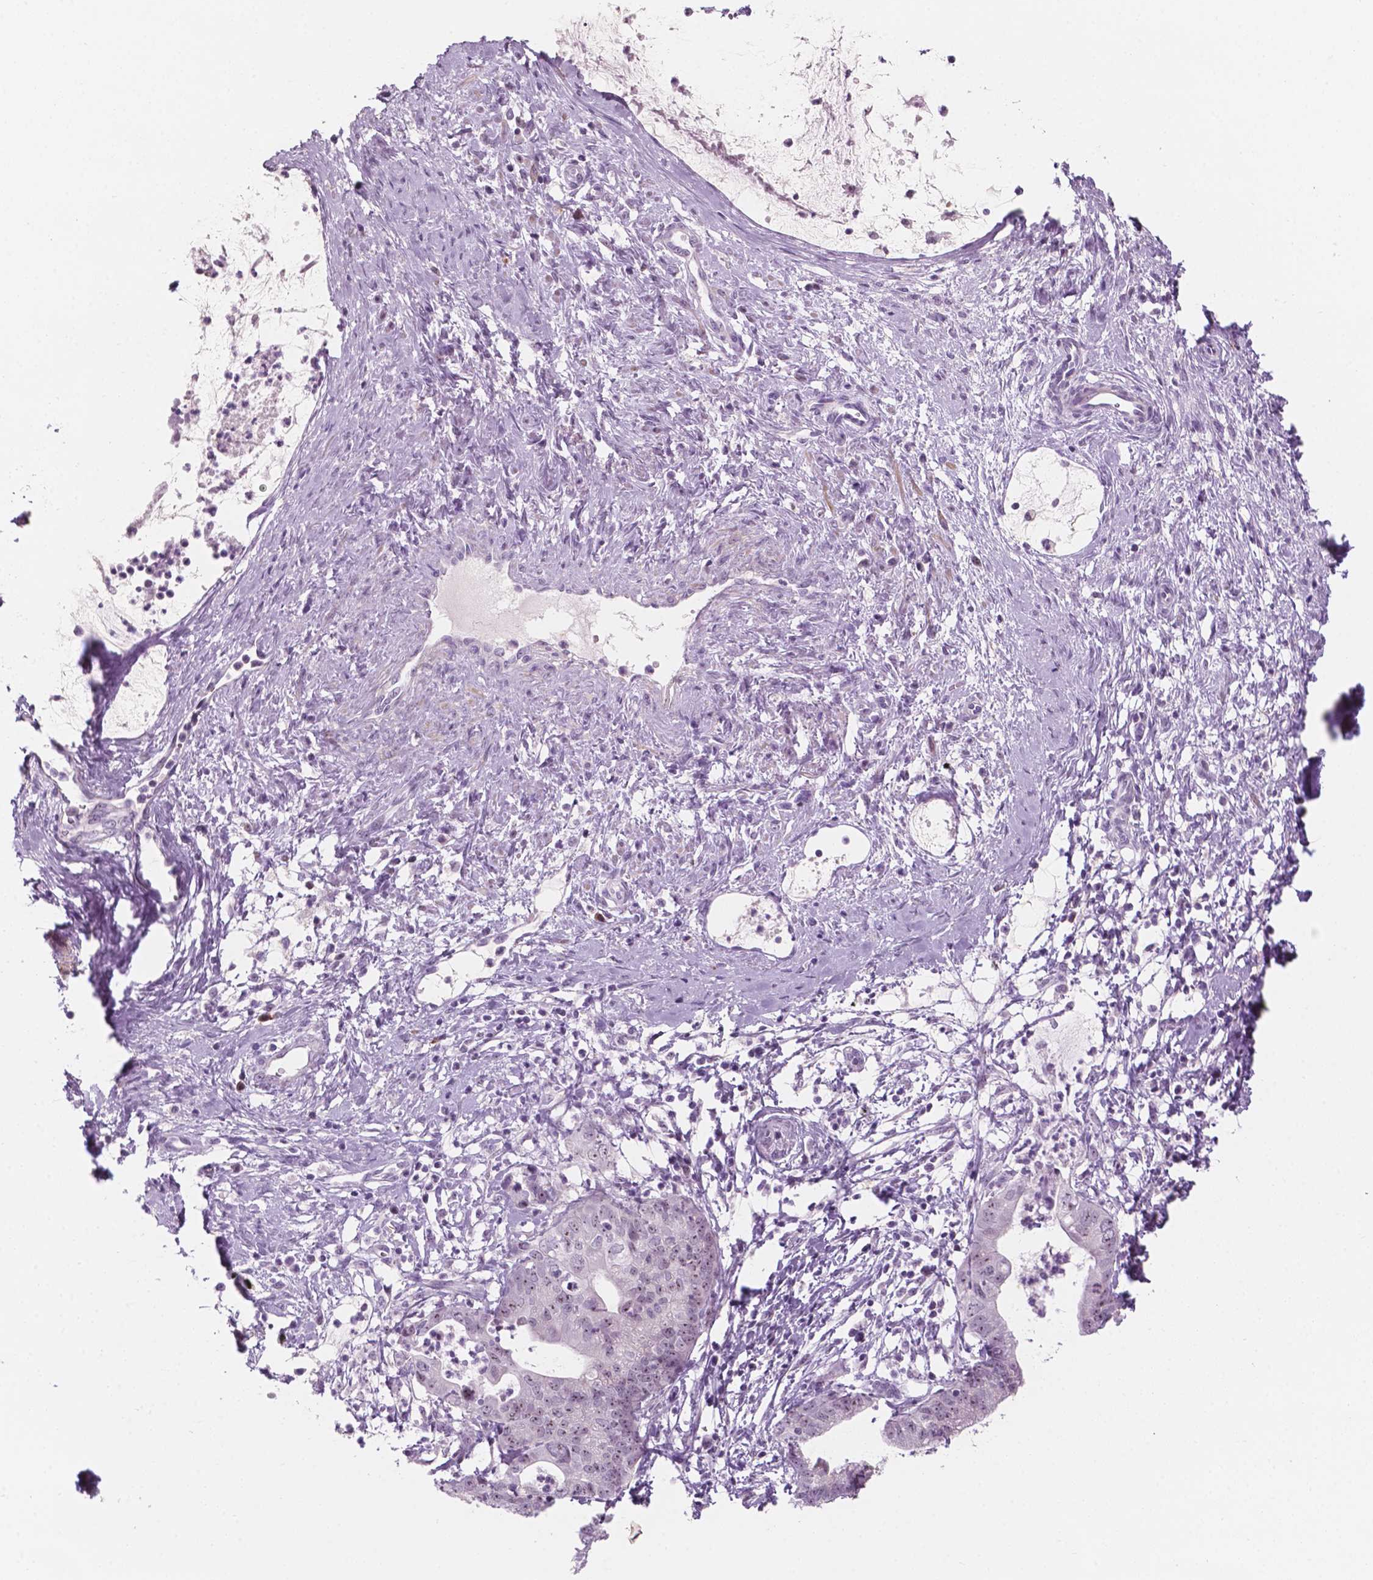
{"staining": {"intensity": "negative", "quantity": "none", "location": "none"}, "tissue": "cervical cancer", "cell_type": "Tumor cells", "image_type": "cancer", "snomed": [{"axis": "morphology", "description": "Normal tissue, NOS"}, {"axis": "morphology", "description": "Adenocarcinoma, NOS"}, {"axis": "topography", "description": "Cervix"}], "caption": "Immunohistochemical staining of human cervical adenocarcinoma shows no significant positivity in tumor cells.", "gene": "ZNF853", "patient": {"sex": "female", "age": 38}}